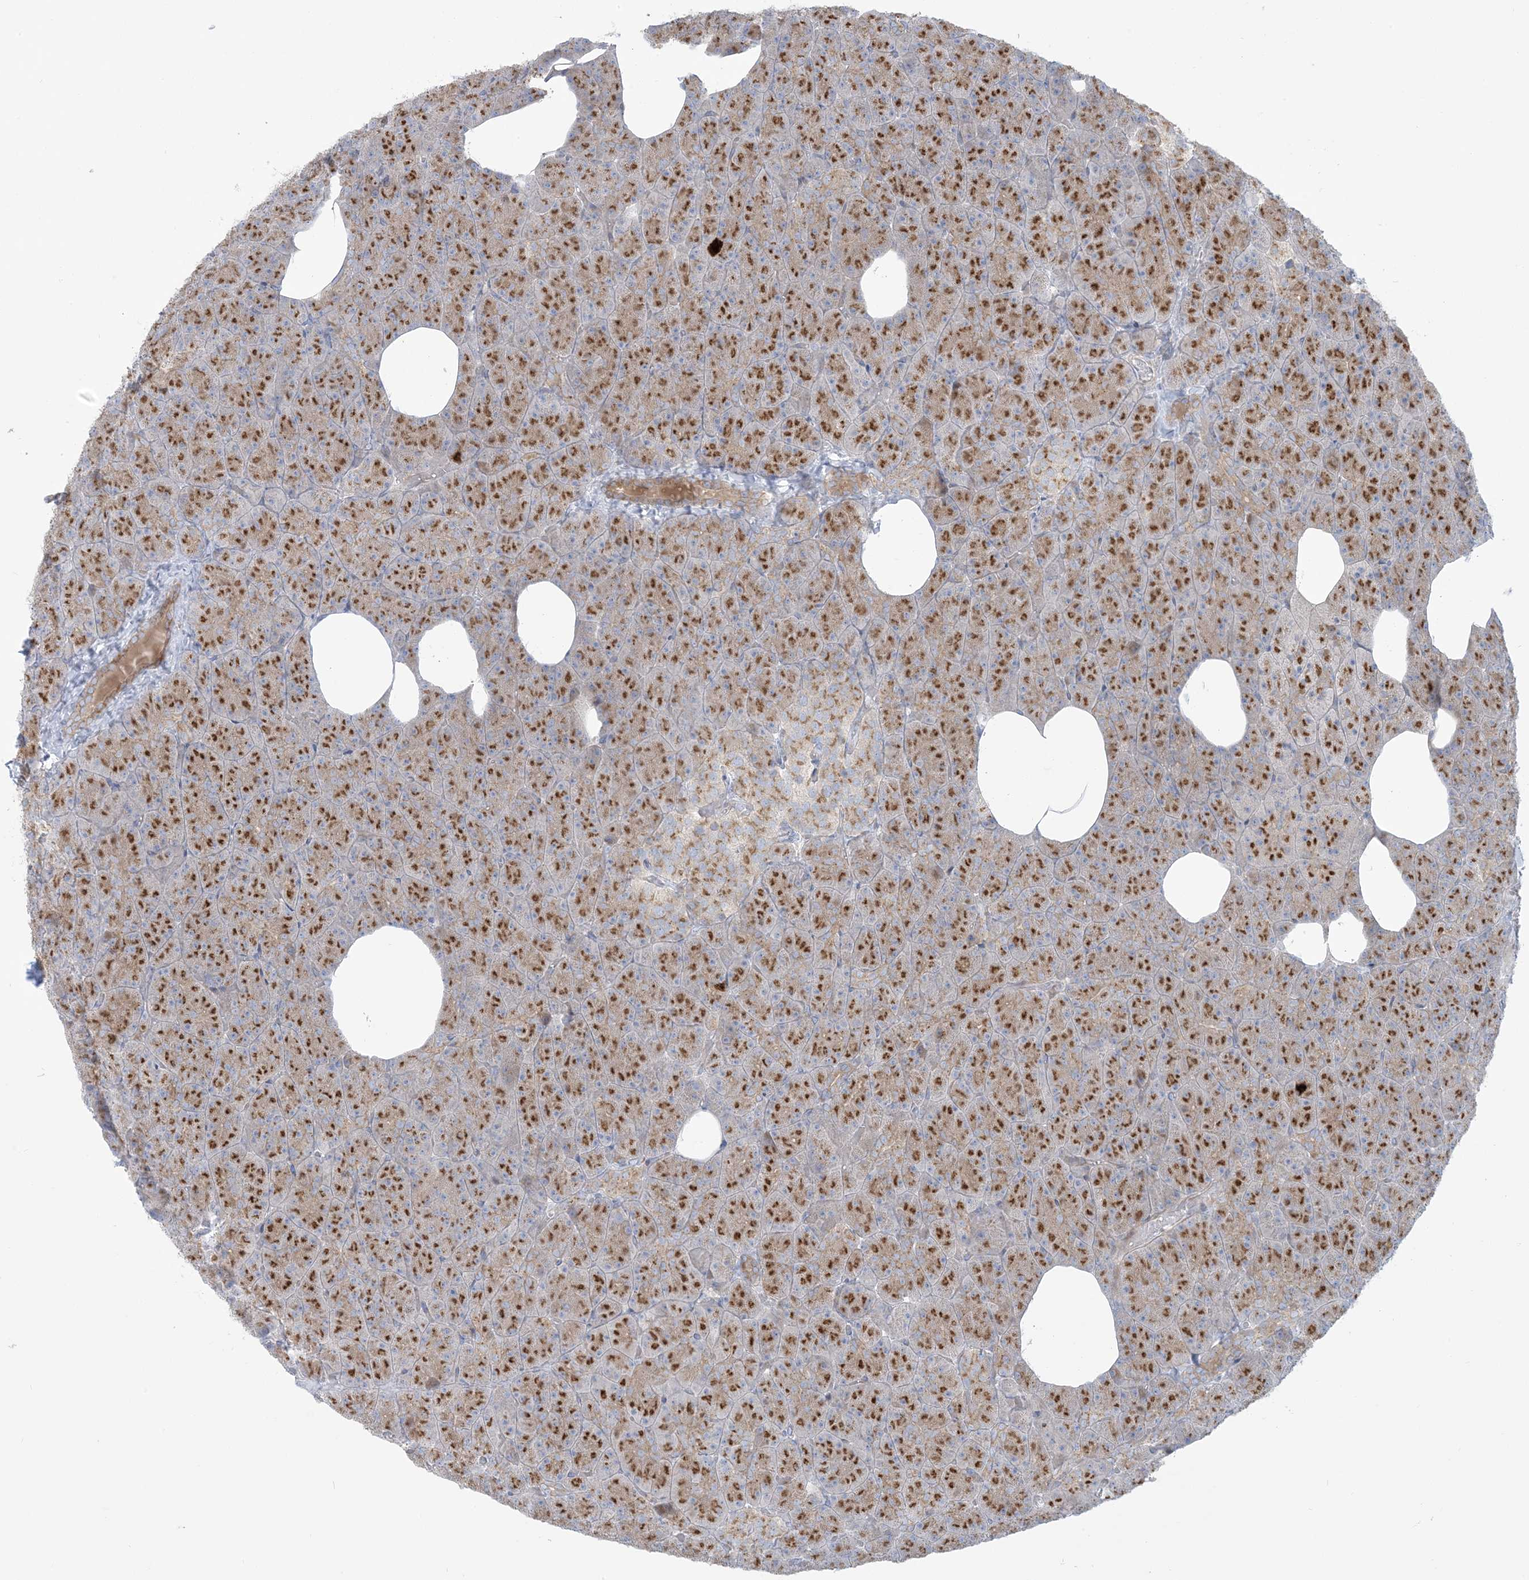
{"staining": {"intensity": "strong", "quantity": ">75%", "location": "cytoplasmic/membranous"}, "tissue": "pancreas", "cell_type": "Exocrine glandular cells", "image_type": "normal", "snomed": [{"axis": "morphology", "description": "Normal tissue, NOS"}, {"axis": "morphology", "description": "Carcinoid, malignant, NOS"}, {"axis": "topography", "description": "Pancreas"}], "caption": "IHC (DAB (3,3'-diaminobenzidine)) staining of normal human pancreas exhibits strong cytoplasmic/membranous protein staining in approximately >75% of exocrine glandular cells. The protein of interest is shown in brown color, while the nuclei are stained blue.", "gene": "AFTPH", "patient": {"sex": "female", "age": 35}}